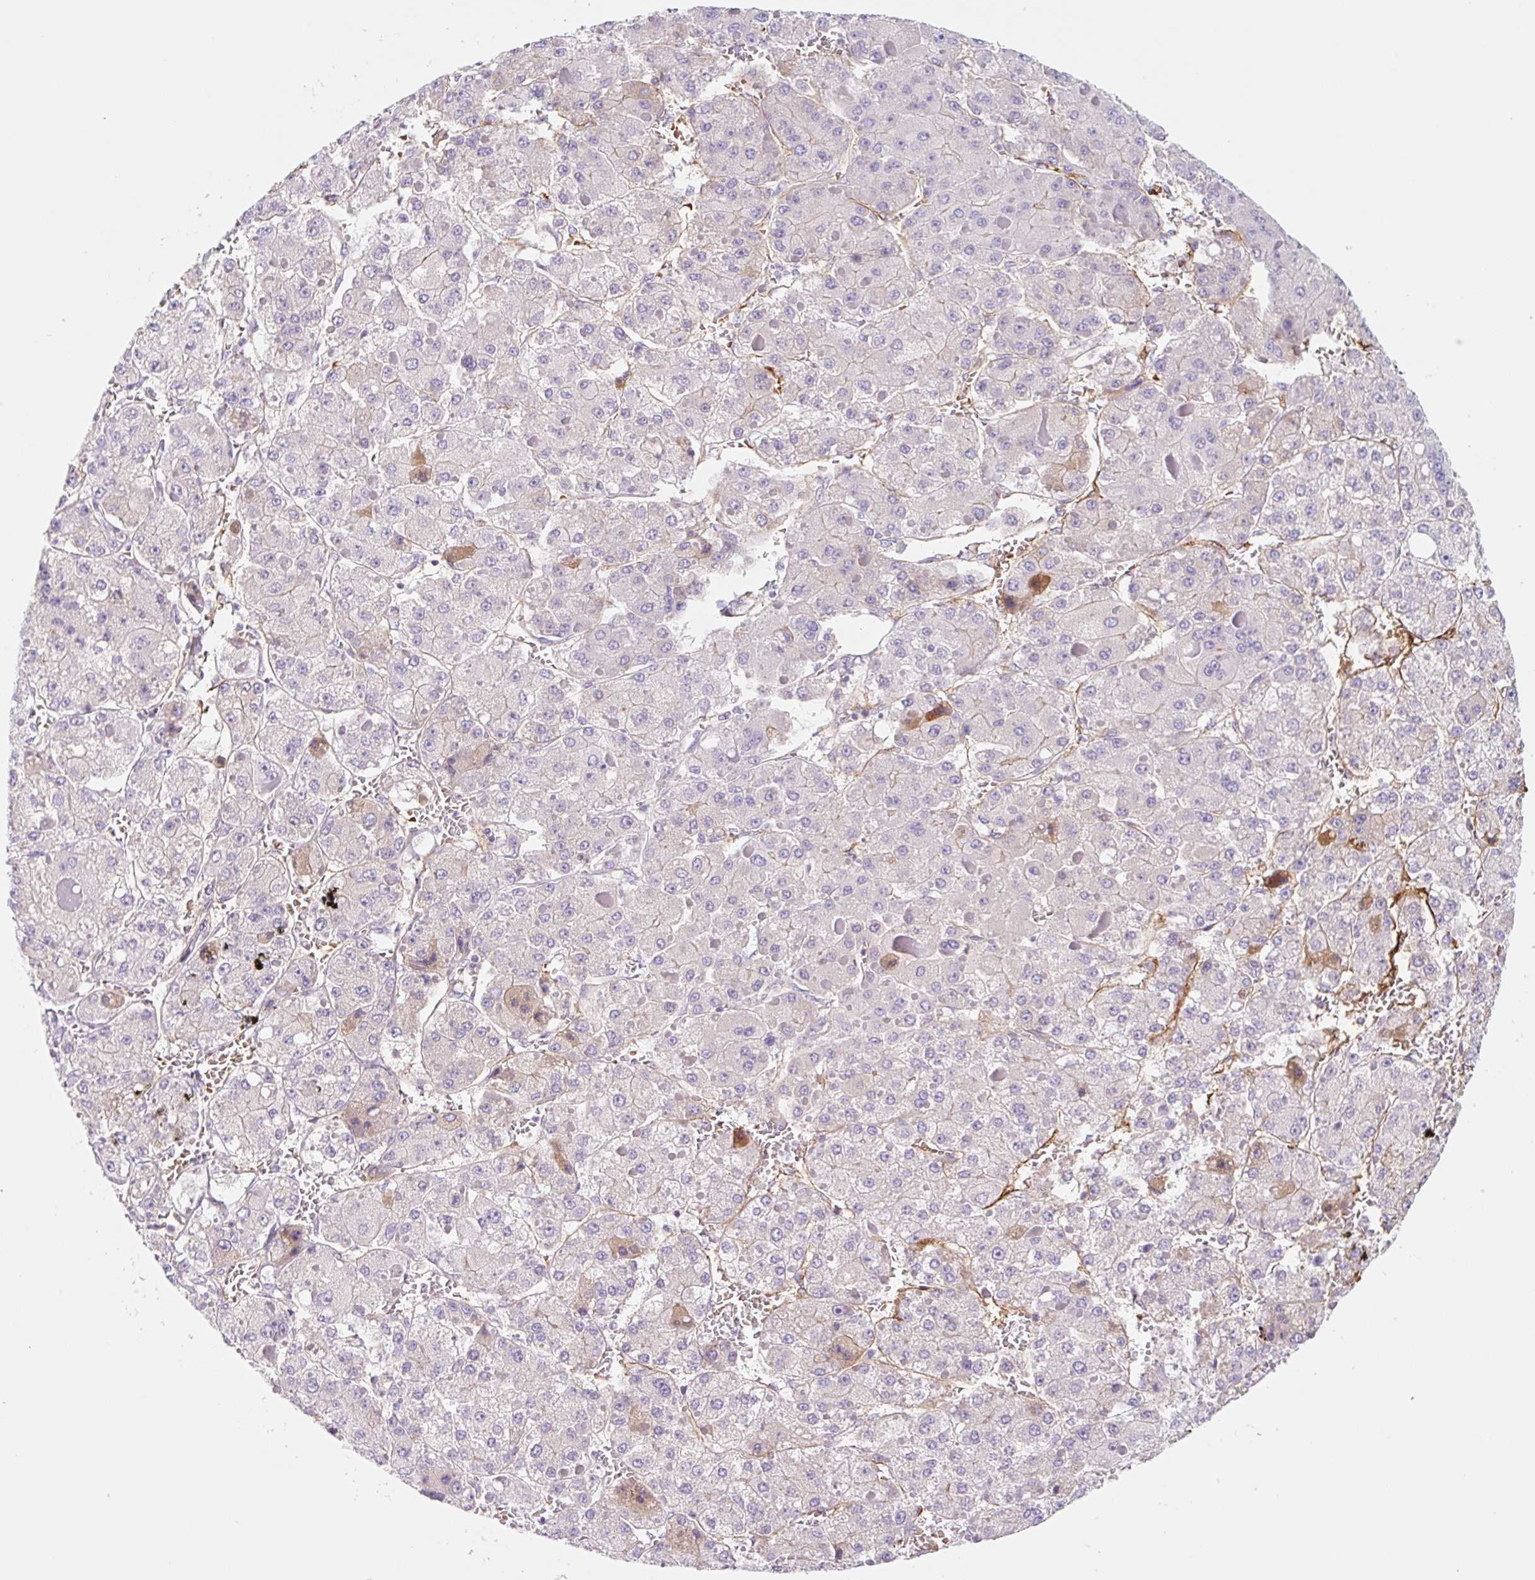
{"staining": {"intensity": "negative", "quantity": "none", "location": "none"}, "tissue": "liver cancer", "cell_type": "Tumor cells", "image_type": "cancer", "snomed": [{"axis": "morphology", "description": "Carcinoma, Hepatocellular, NOS"}, {"axis": "topography", "description": "Liver"}], "caption": "IHC of human liver cancer exhibits no expression in tumor cells. Nuclei are stained in blue.", "gene": "LYVE1", "patient": {"sex": "female", "age": 73}}